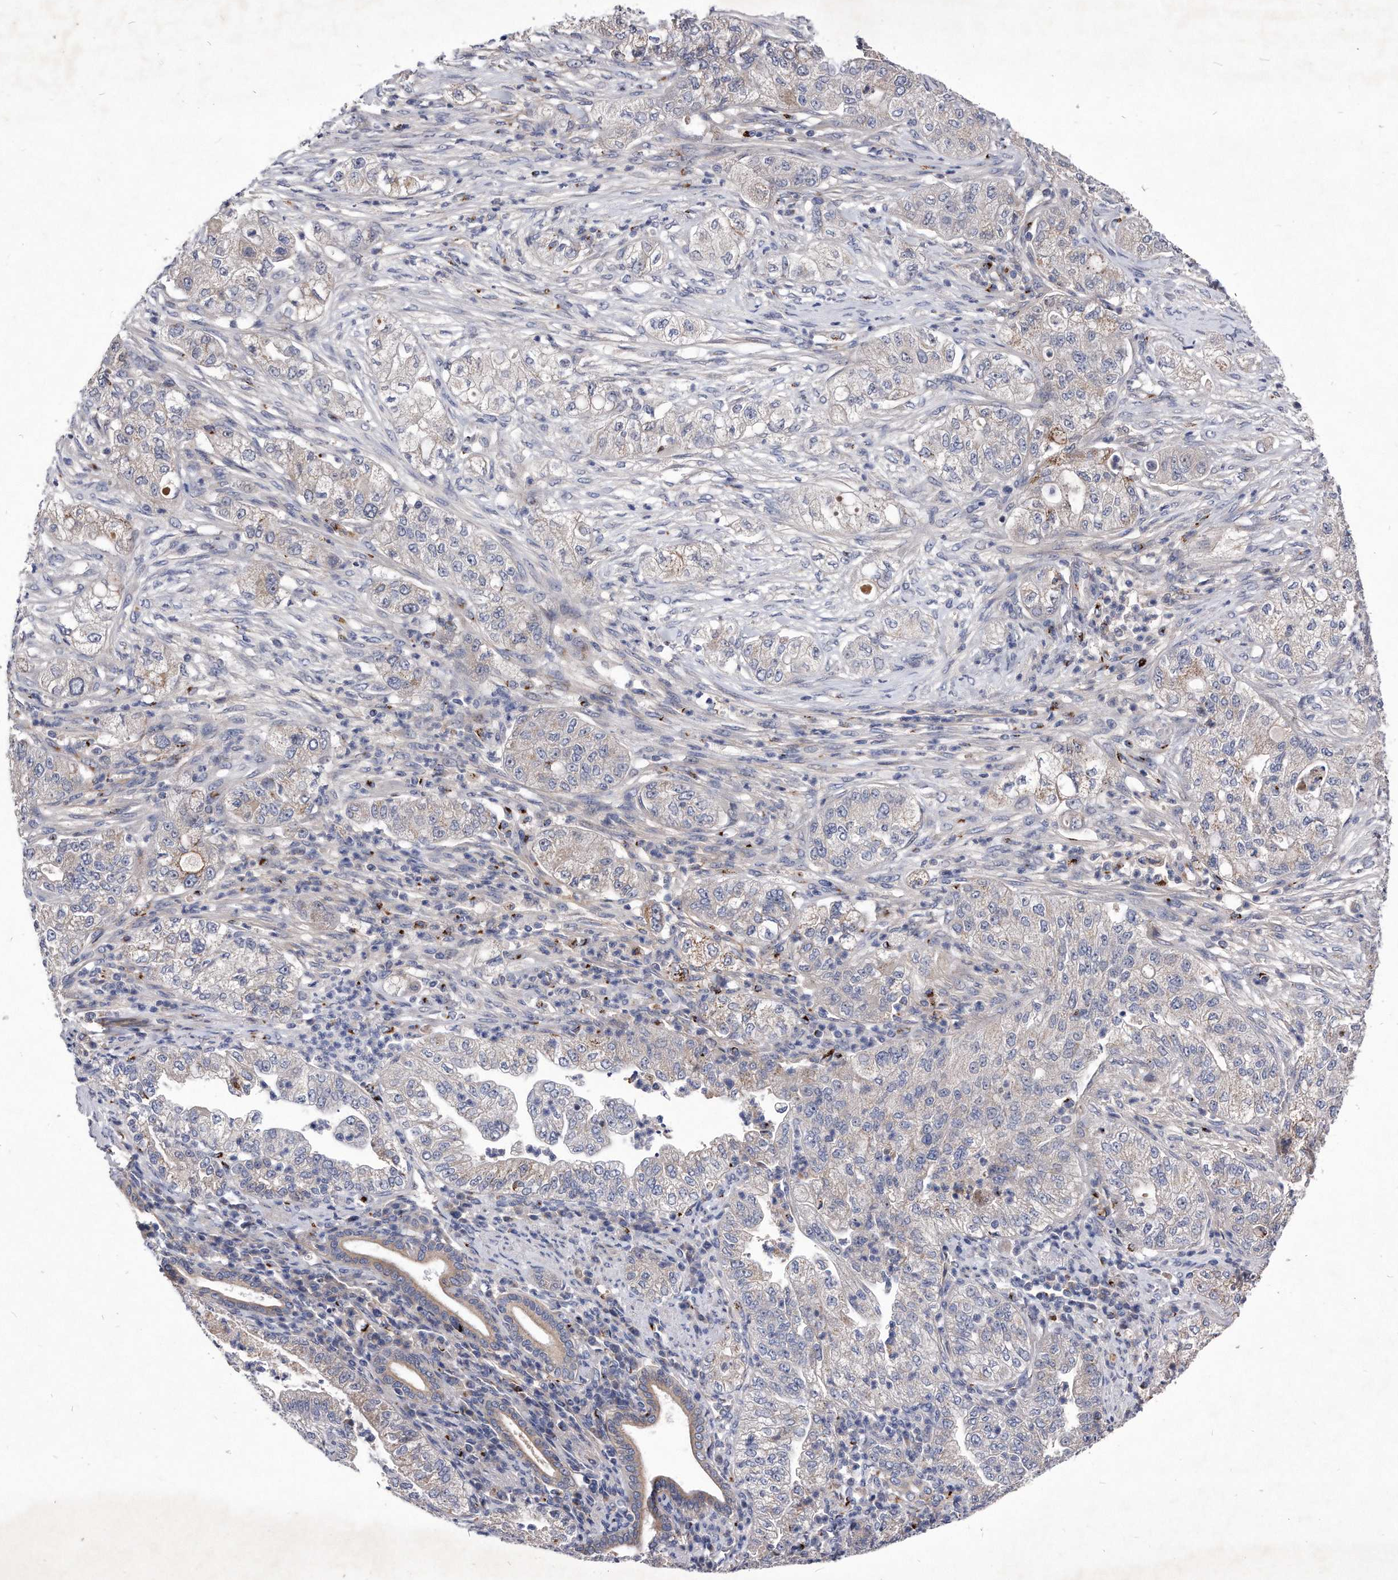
{"staining": {"intensity": "weak", "quantity": "<25%", "location": "cytoplasmic/membranous"}, "tissue": "pancreatic cancer", "cell_type": "Tumor cells", "image_type": "cancer", "snomed": [{"axis": "morphology", "description": "Adenocarcinoma, NOS"}, {"axis": "topography", "description": "Pancreas"}], "caption": "There is no significant staining in tumor cells of adenocarcinoma (pancreatic). (Immunohistochemistry, brightfield microscopy, high magnification).", "gene": "MGAT4A", "patient": {"sex": "female", "age": 78}}